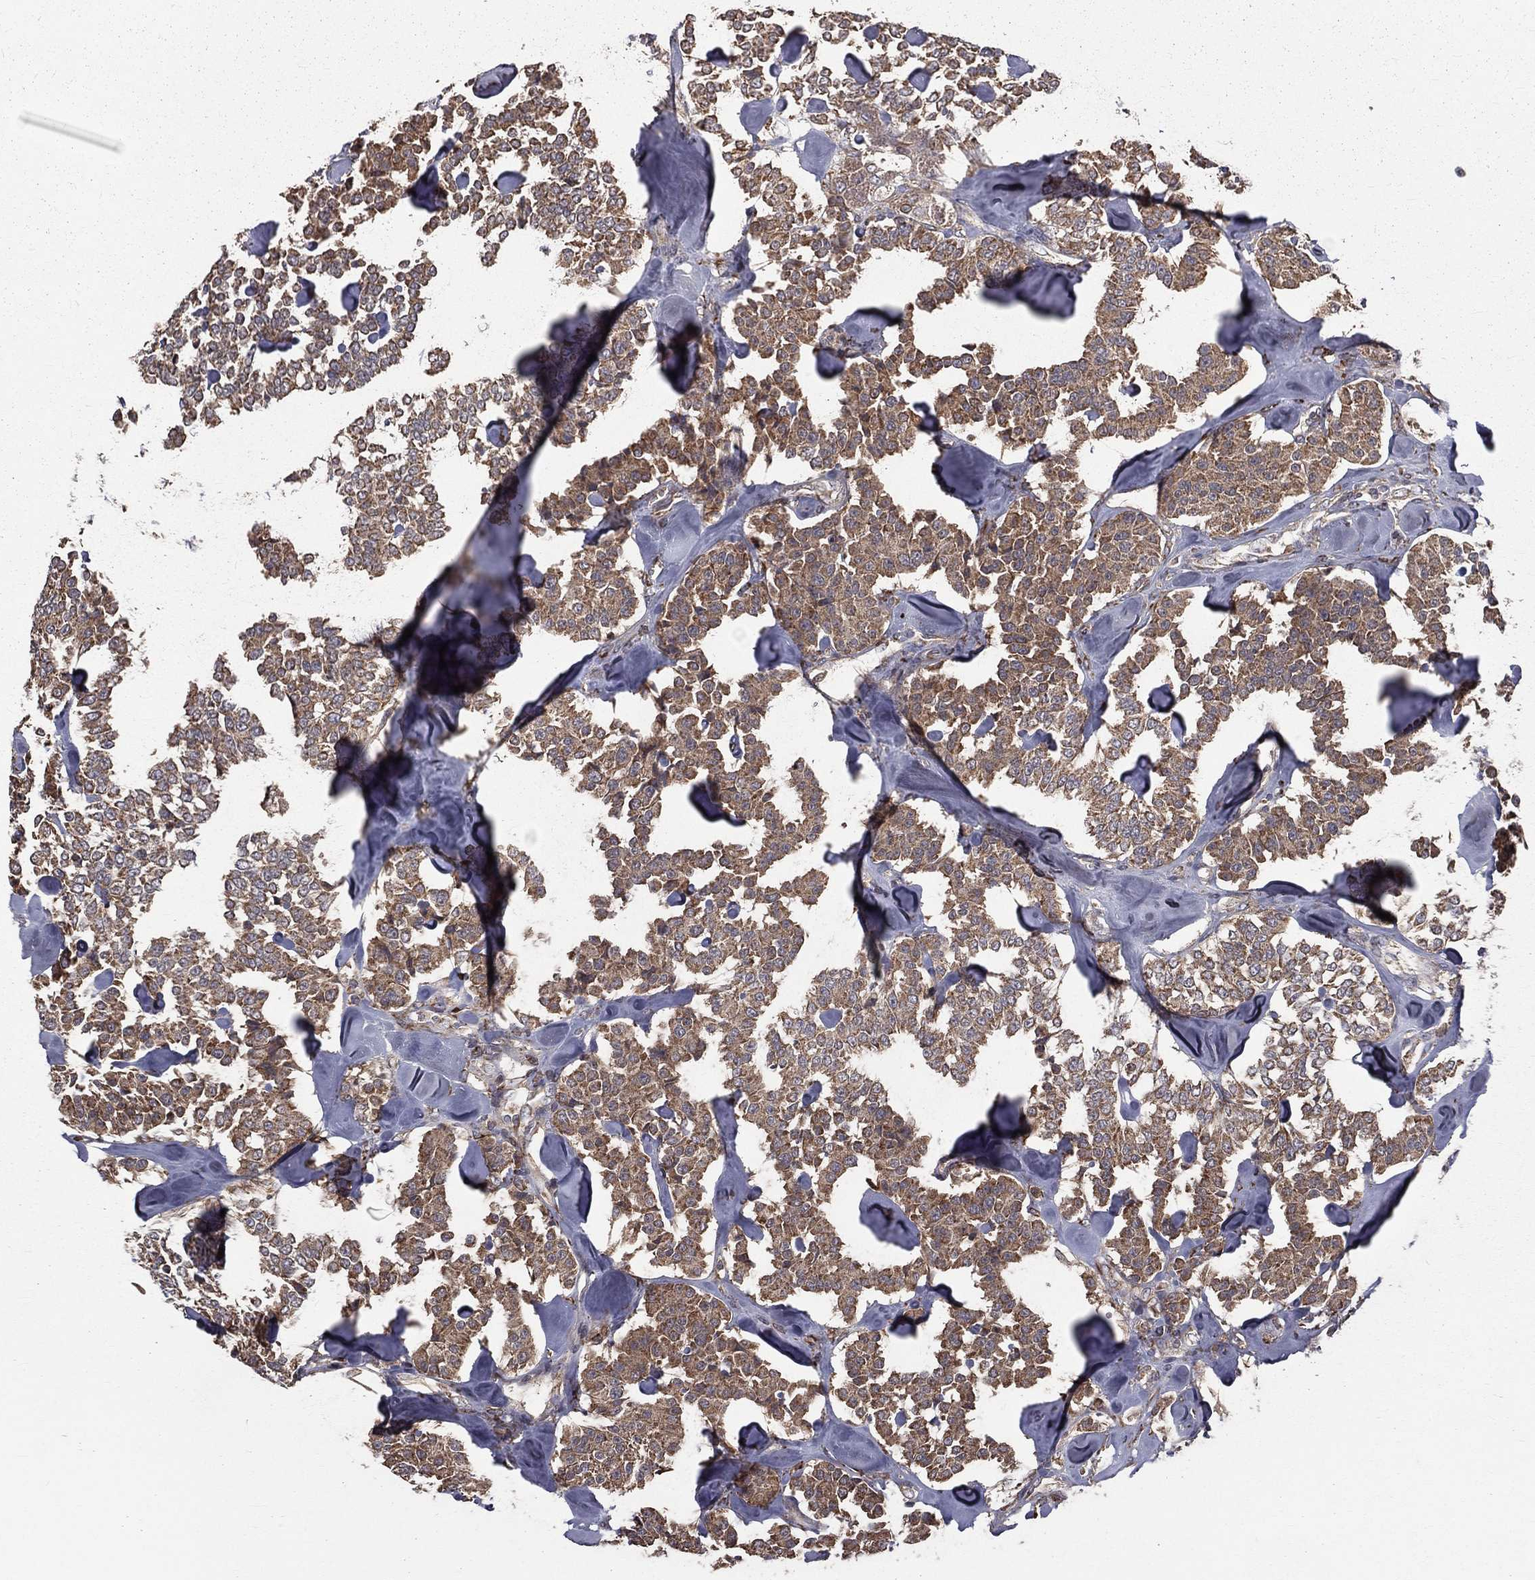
{"staining": {"intensity": "moderate", "quantity": ">75%", "location": "cytoplasmic/membranous"}, "tissue": "carcinoid", "cell_type": "Tumor cells", "image_type": "cancer", "snomed": [{"axis": "morphology", "description": "Carcinoid, malignant, NOS"}, {"axis": "topography", "description": "Pancreas"}], "caption": "Immunohistochemistry (DAB (3,3'-diaminobenzidine)) staining of human malignant carcinoid displays moderate cytoplasmic/membranous protein positivity in about >75% of tumor cells. (Brightfield microscopy of DAB IHC at high magnification).", "gene": "OLFML1", "patient": {"sex": "male", "age": 41}}